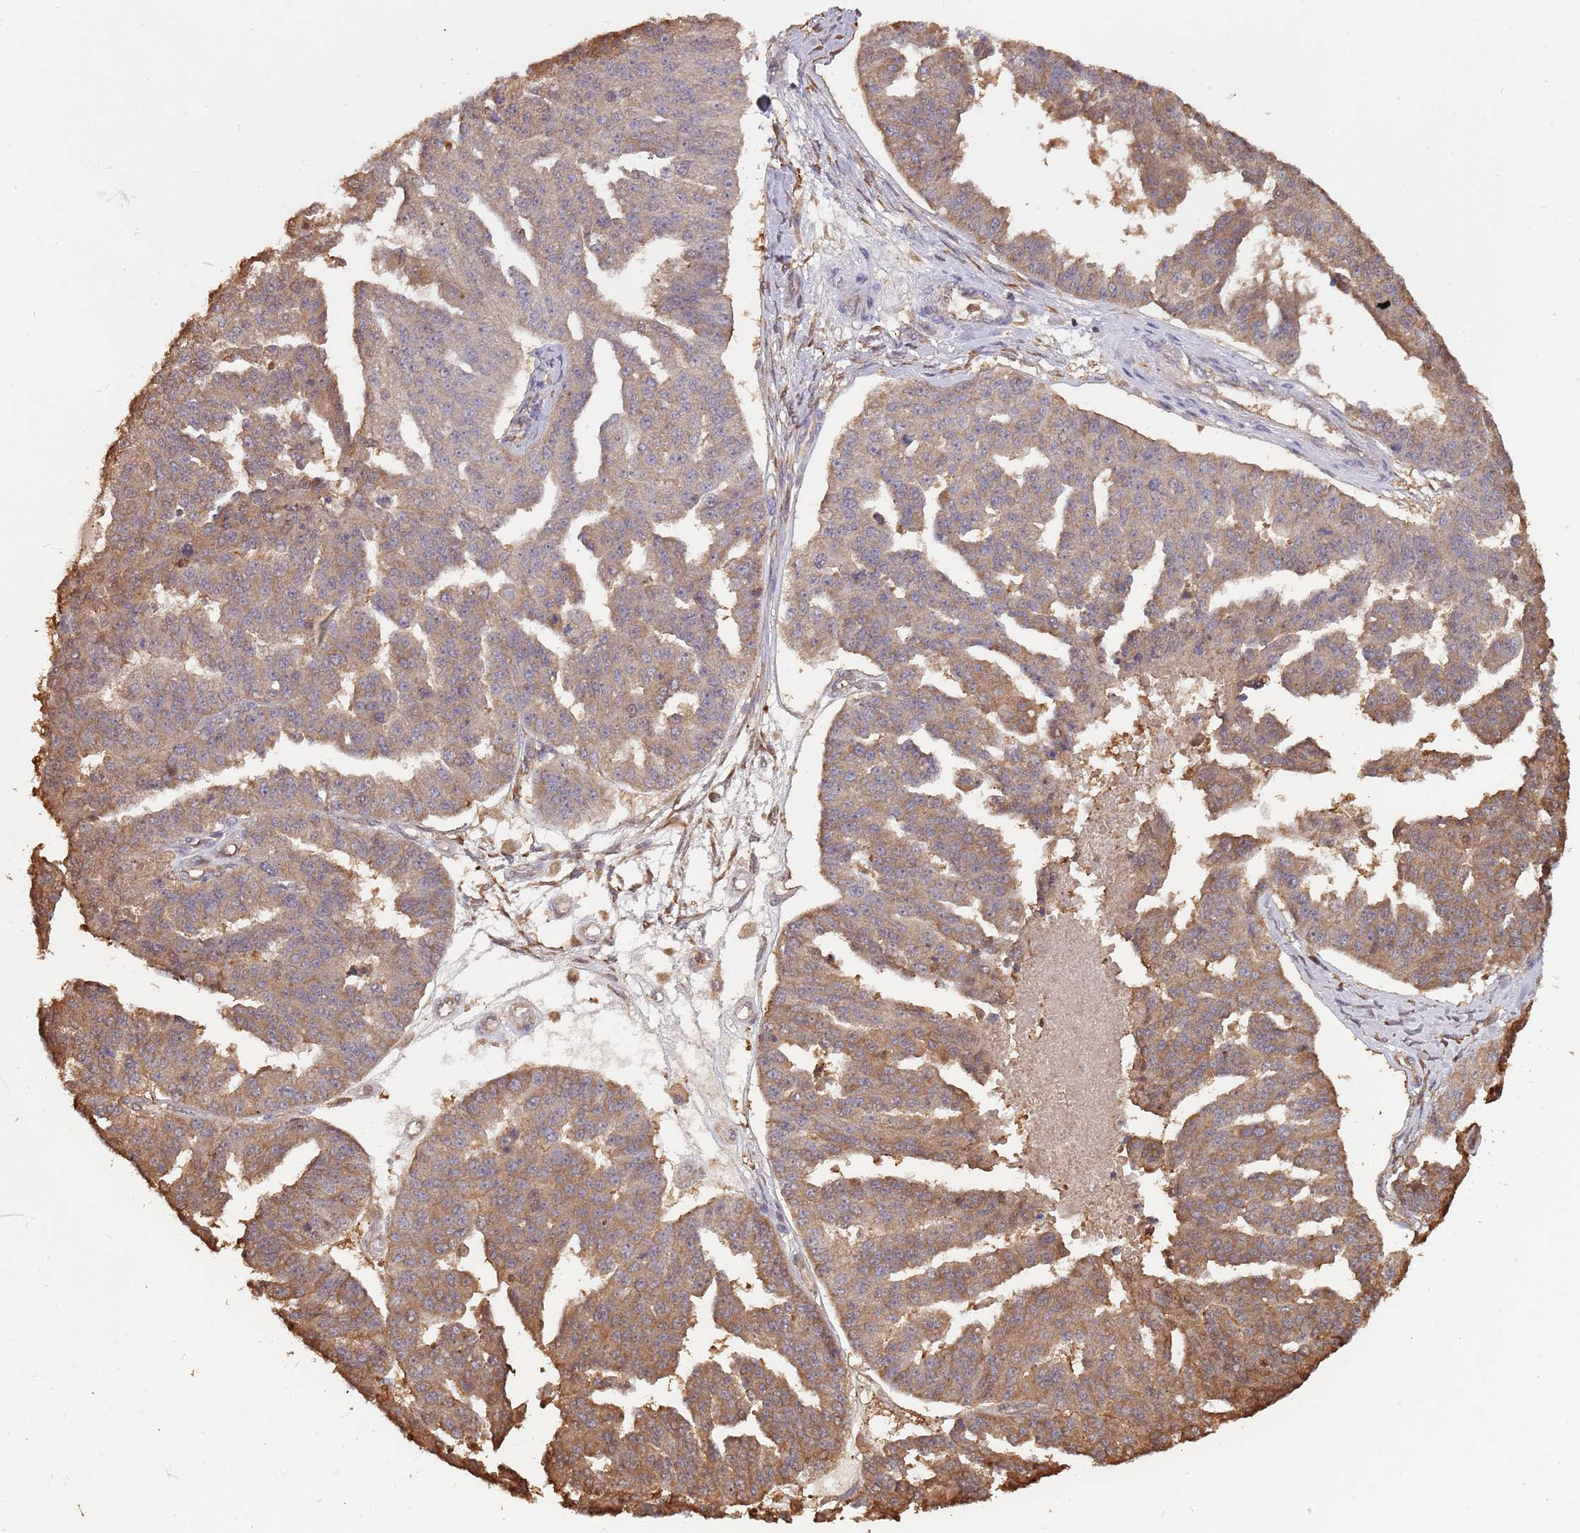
{"staining": {"intensity": "moderate", "quantity": ">75%", "location": "cytoplasmic/membranous"}, "tissue": "ovarian cancer", "cell_type": "Tumor cells", "image_type": "cancer", "snomed": [{"axis": "morphology", "description": "Cystadenocarcinoma, serous, NOS"}, {"axis": "topography", "description": "Ovary"}], "caption": "Moderate cytoplasmic/membranous expression is identified in approximately >75% of tumor cells in serous cystadenocarcinoma (ovarian).", "gene": "COG4", "patient": {"sex": "female", "age": 58}}